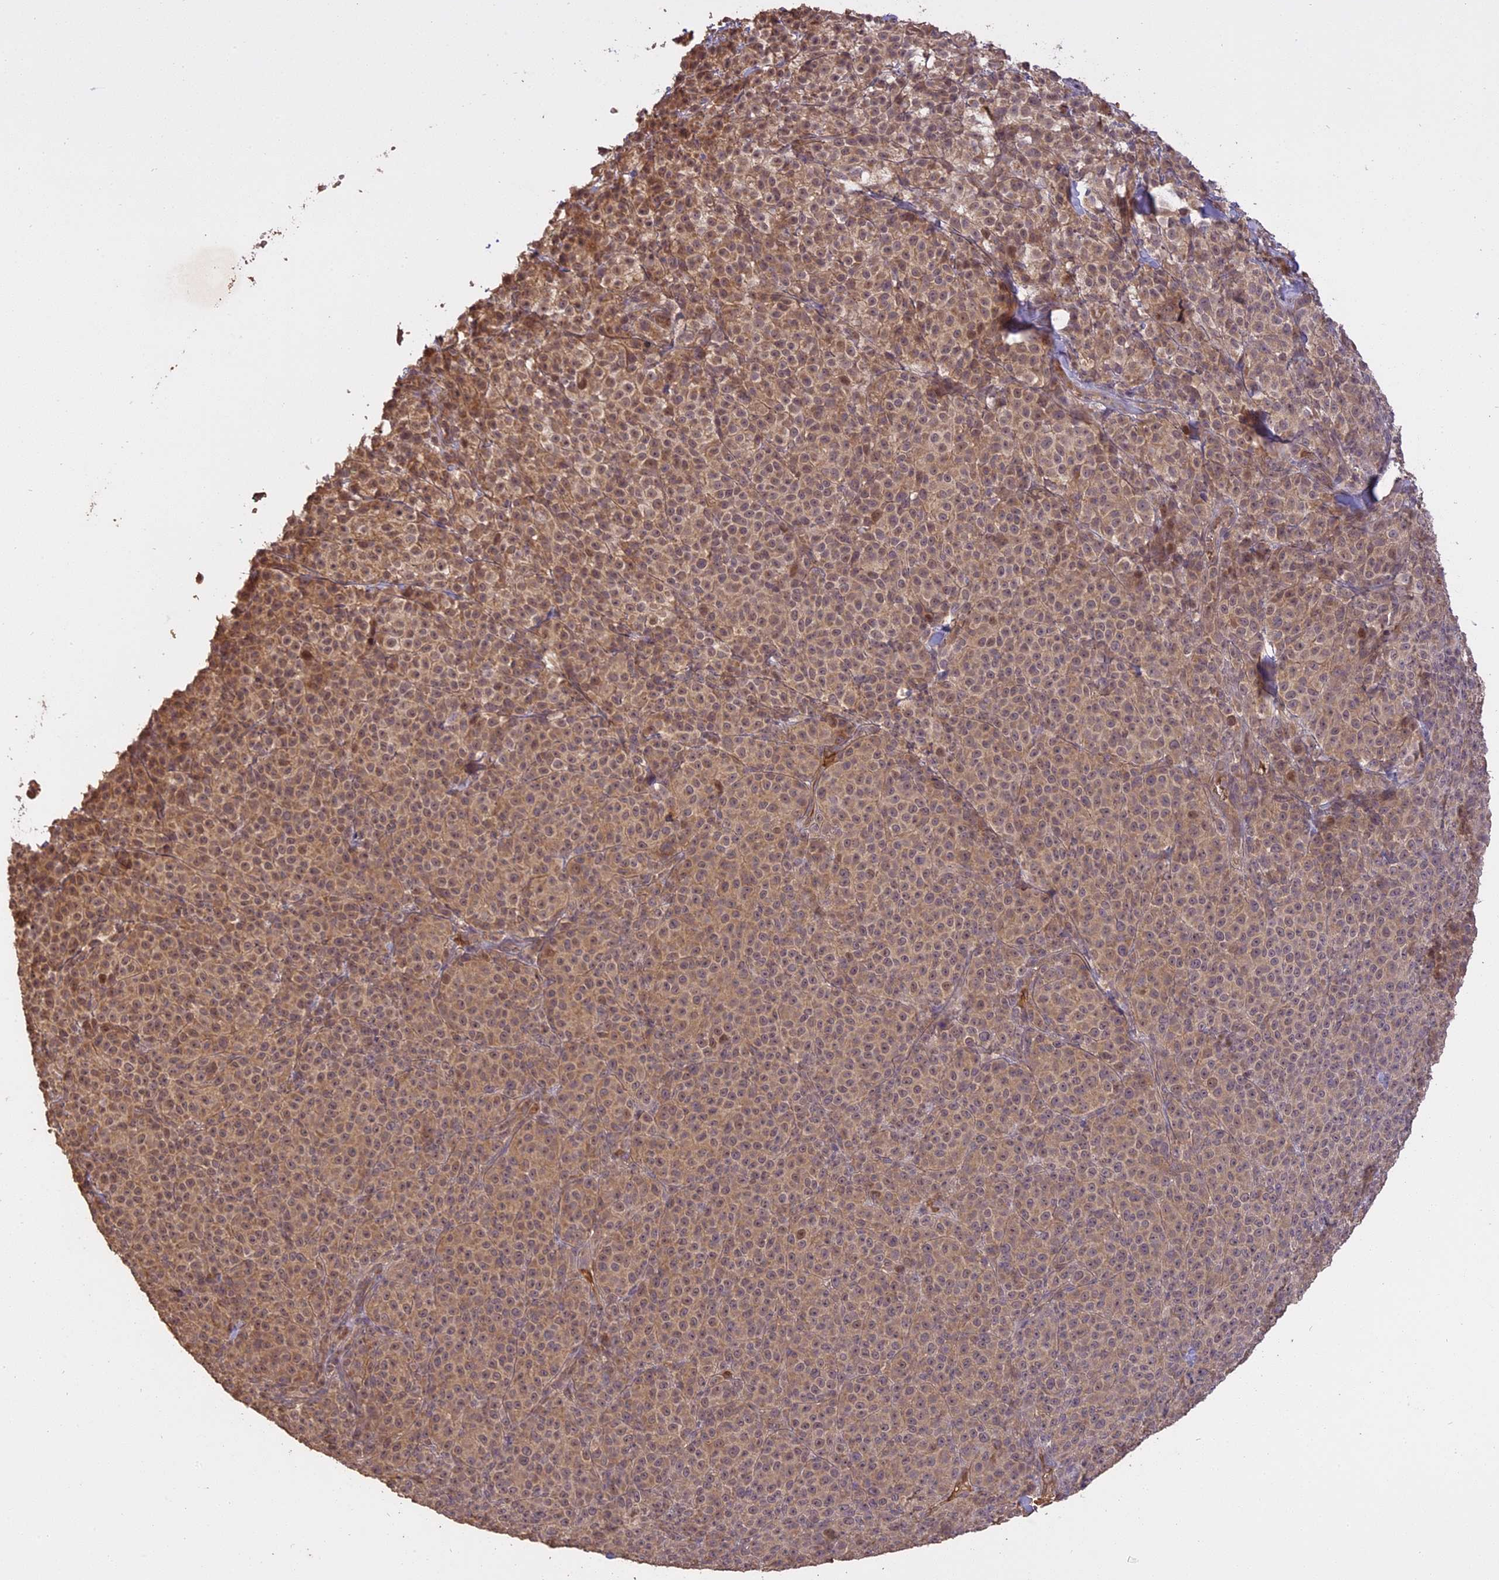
{"staining": {"intensity": "moderate", "quantity": "25%-75%", "location": "cytoplasmic/membranous,nuclear"}, "tissue": "melanoma", "cell_type": "Tumor cells", "image_type": "cancer", "snomed": [{"axis": "morphology", "description": "Normal tissue, NOS"}, {"axis": "morphology", "description": "Malignant melanoma, NOS"}, {"axis": "topography", "description": "Skin"}], "caption": "There is medium levels of moderate cytoplasmic/membranous and nuclear staining in tumor cells of melanoma, as demonstrated by immunohistochemical staining (brown color).", "gene": "TIGD7", "patient": {"sex": "female", "age": 34}}